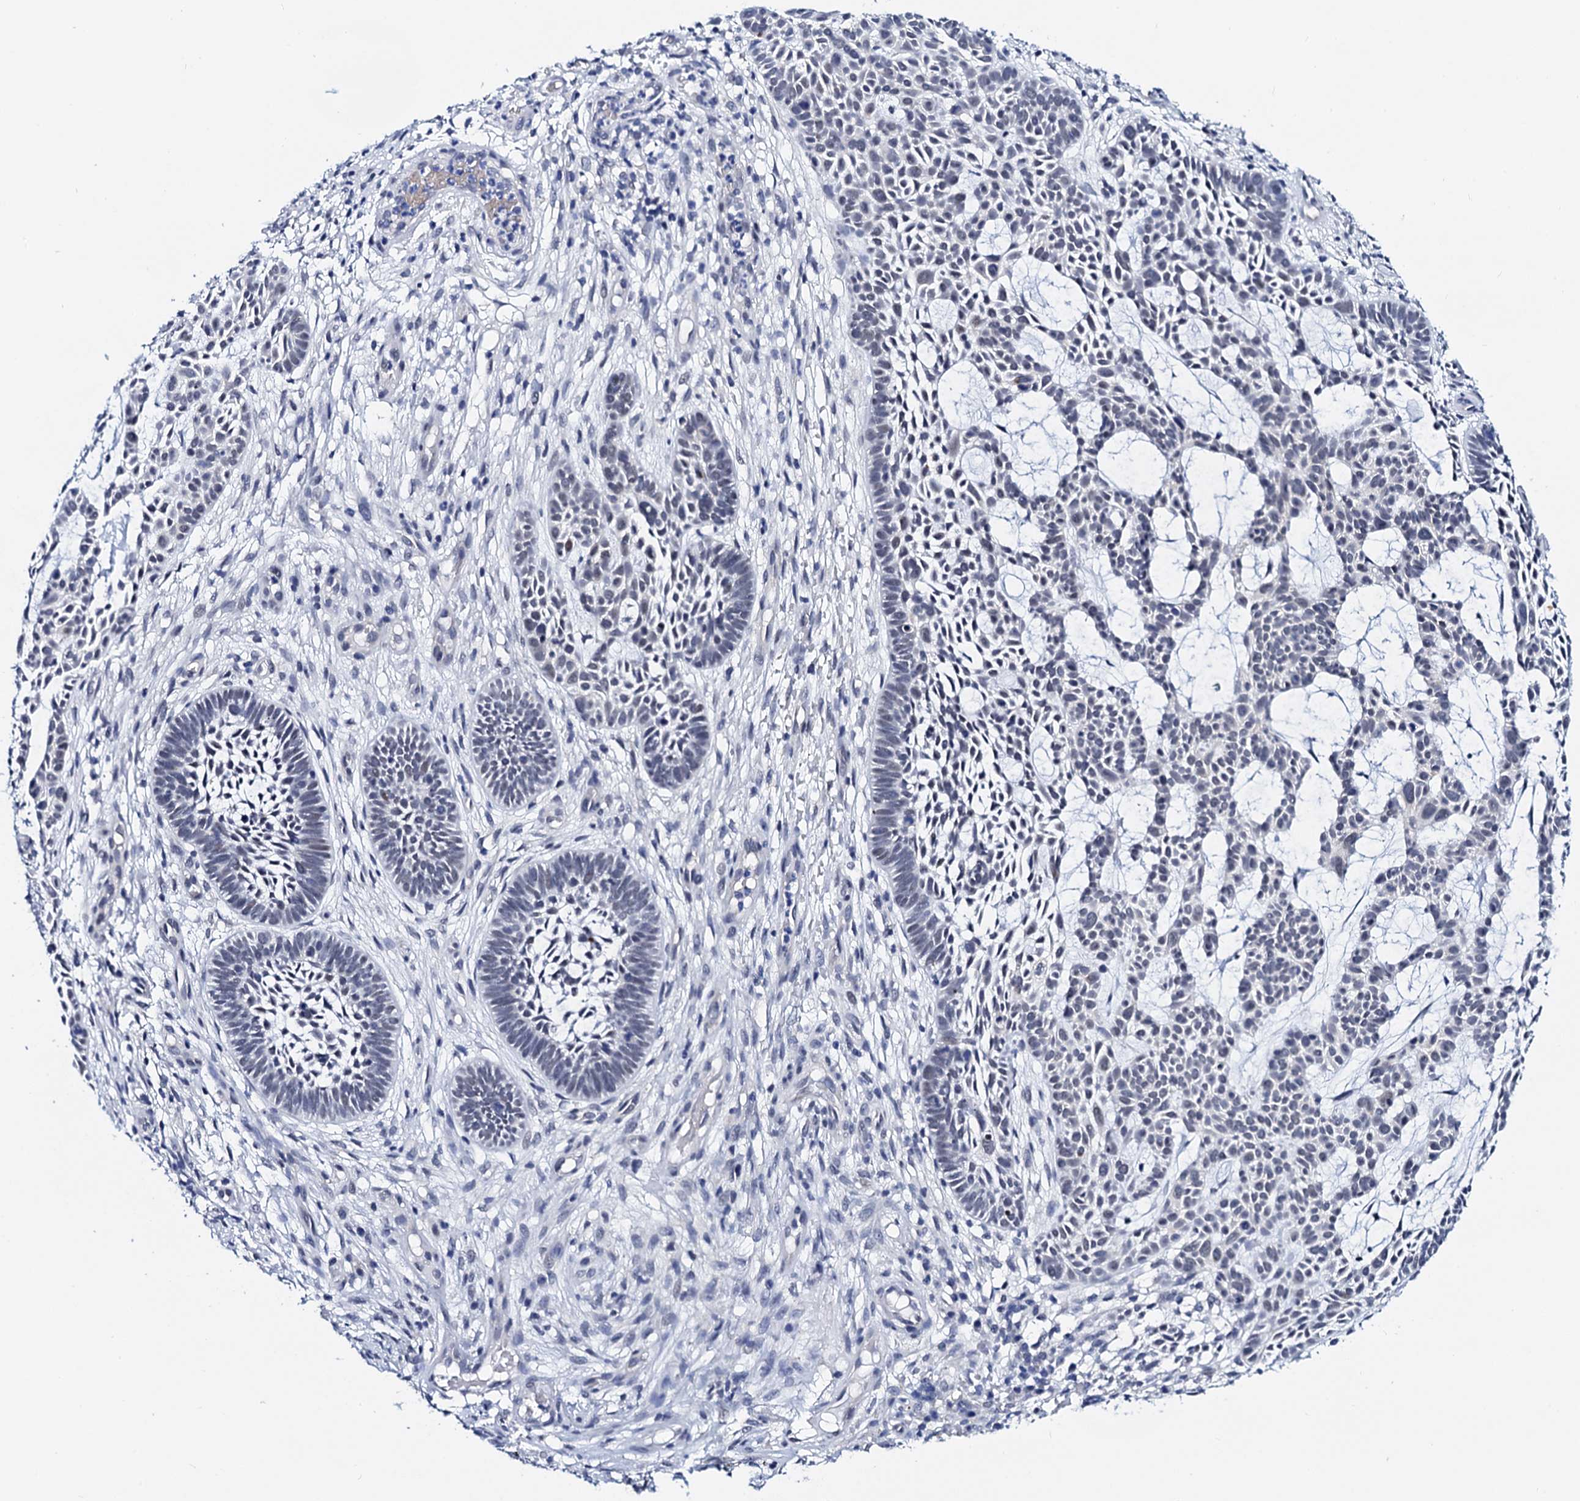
{"staining": {"intensity": "negative", "quantity": "none", "location": "none"}, "tissue": "skin cancer", "cell_type": "Tumor cells", "image_type": "cancer", "snomed": [{"axis": "morphology", "description": "Basal cell carcinoma"}, {"axis": "topography", "description": "Skin"}], "caption": "Tumor cells show no significant protein positivity in skin basal cell carcinoma.", "gene": "C16orf87", "patient": {"sex": "male", "age": 89}}